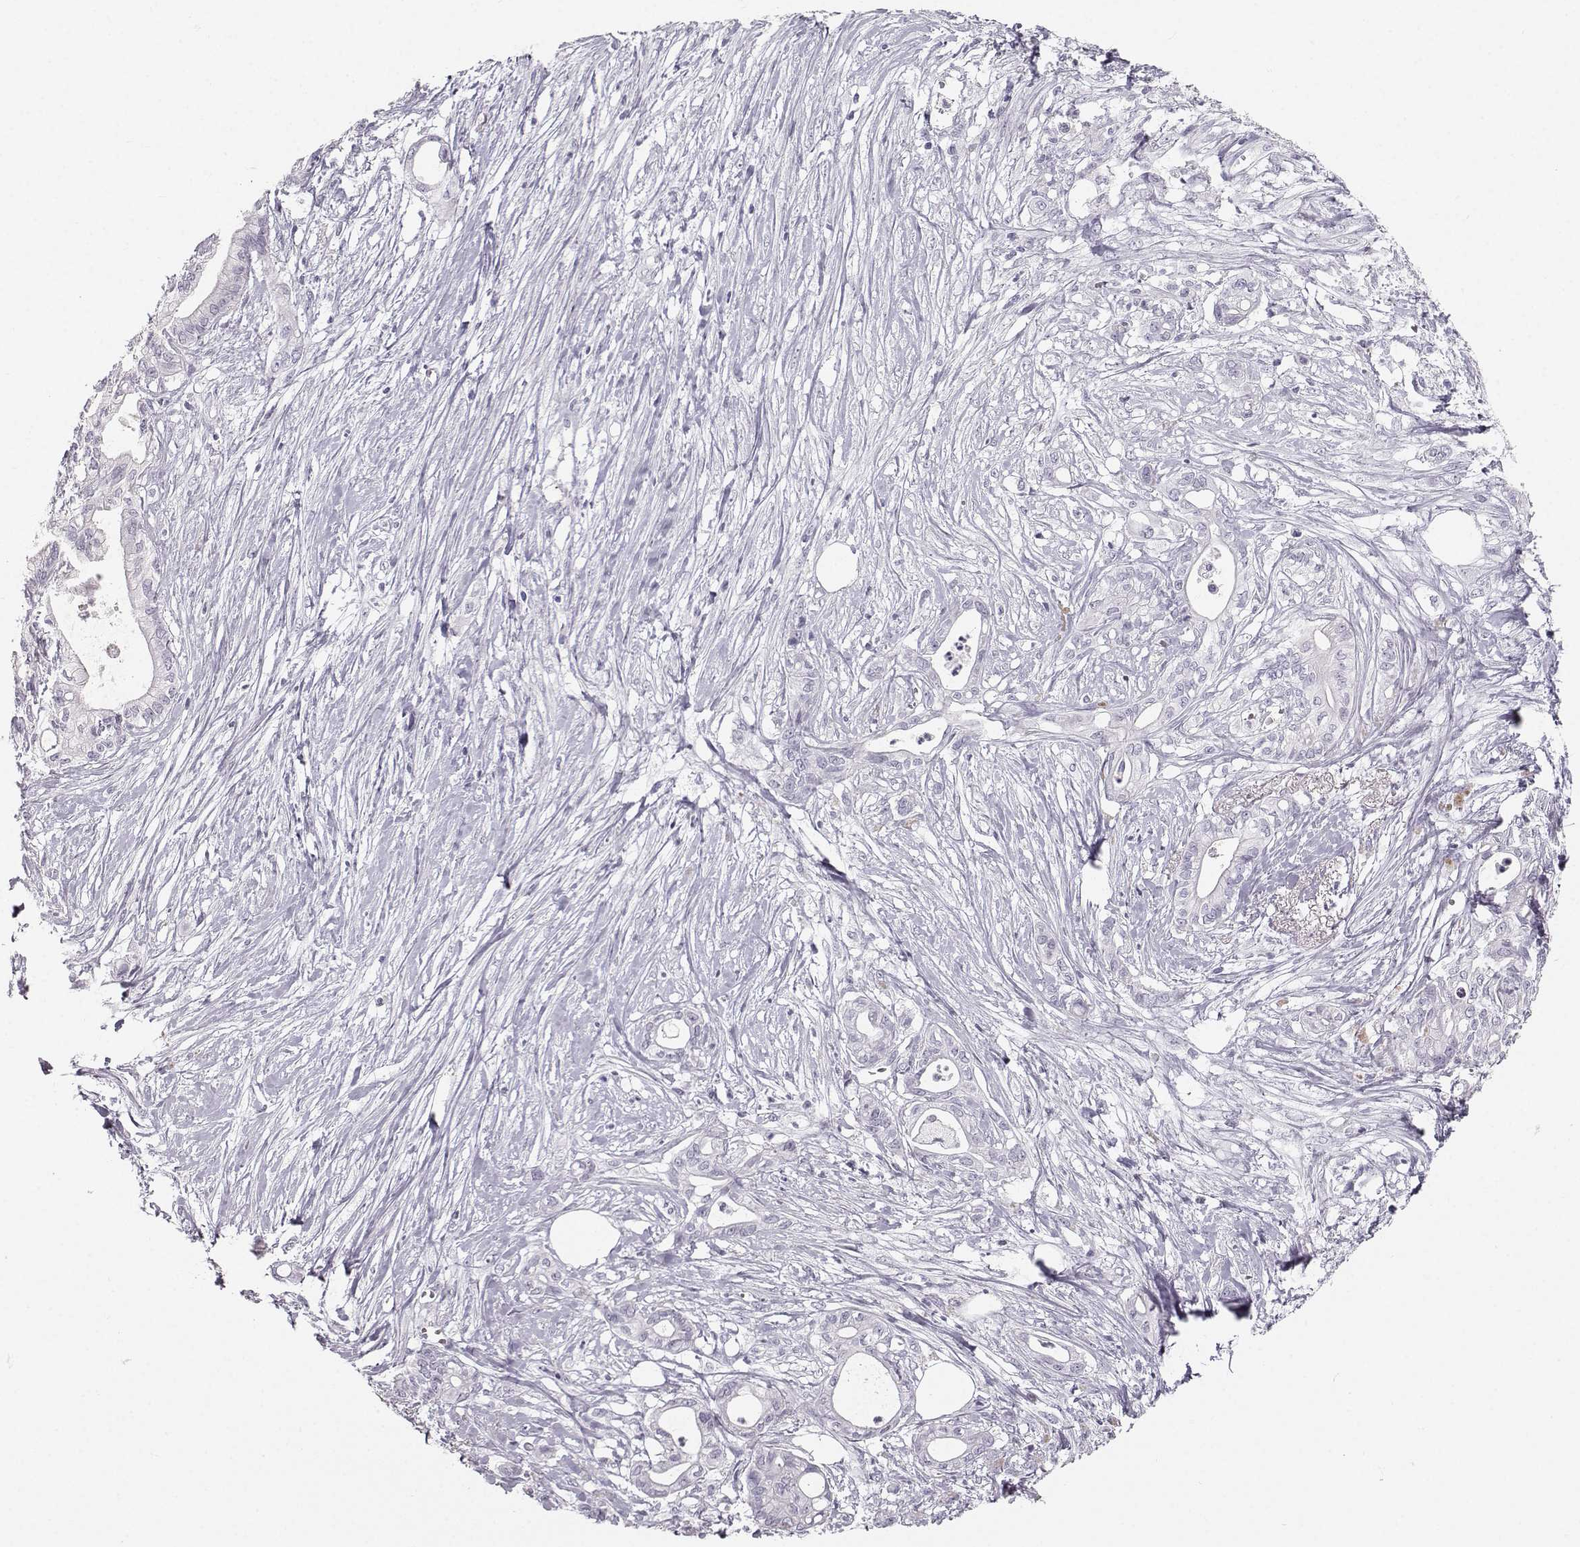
{"staining": {"intensity": "negative", "quantity": "none", "location": "none"}, "tissue": "pancreatic cancer", "cell_type": "Tumor cells", "image_type": "cancer", "snomed": [{"axis": "morphology", "description": "Adenocarcinoma, NOS"}, {"axis": "topography", "description": "Pancreas"}], "caption": "The IHC histopathology image has no significant expression in tumor cells of pancreatic adenocarcinoma tissue.", "gene": "CASR", "patient": {"sex": "male", "age": 71}}